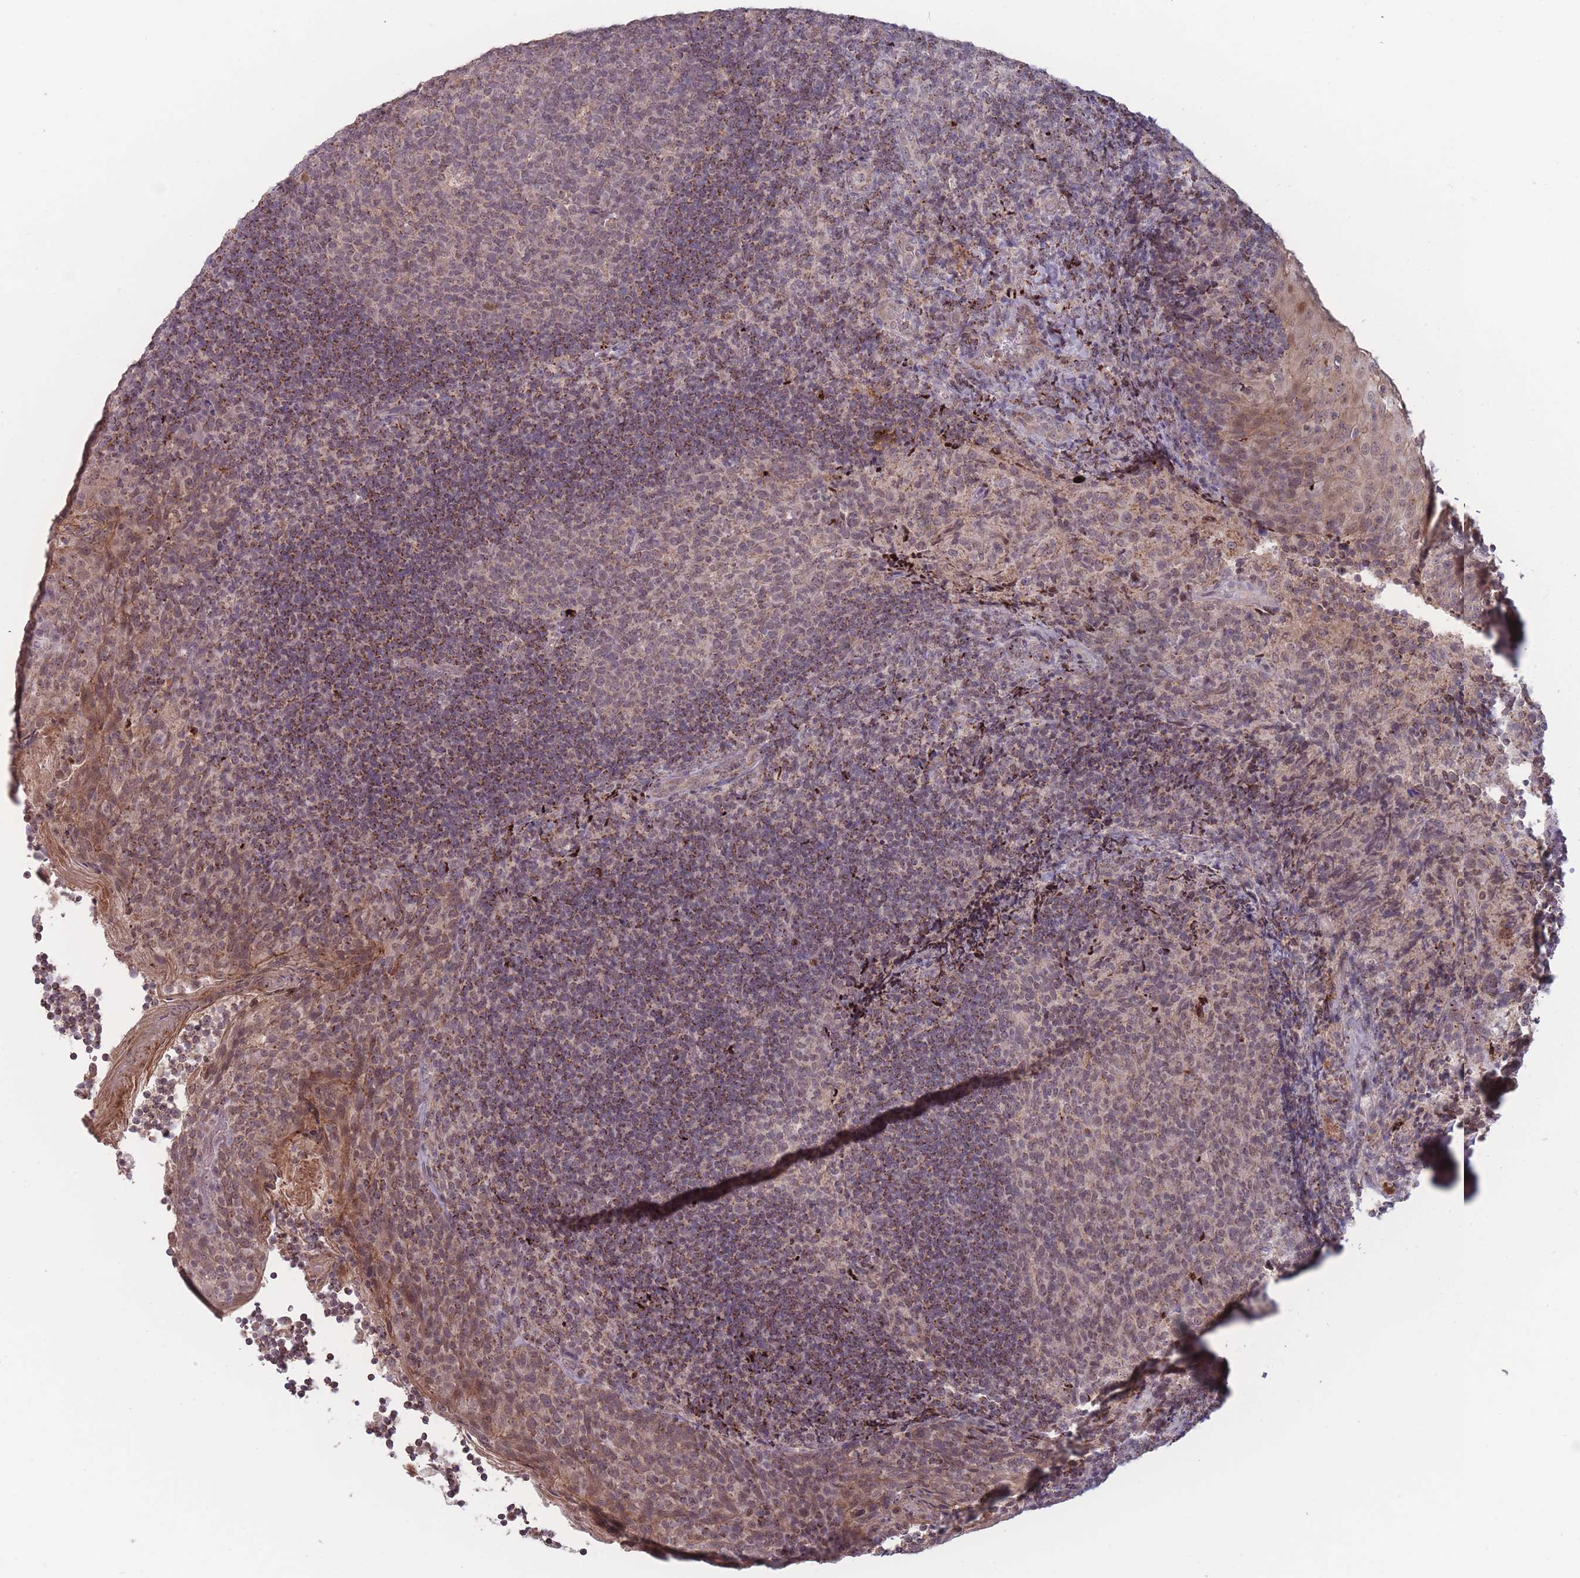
{"staining": {"intensity": "moderate", "quantity": "<25%", "location": "cytoplasmic/membranous"}, "tissue": "tonsil", "cell_type": "Germinal center cells", "image_type": "normal", "snomed": [{"axis": "morphology", "description": "Normal tissue, NOS"}, {"axis": "topography", "description": "Tonsil"}], "caption": "Protein staining exhibits moderate cytoplasmic/membranous expression in about <25% of germinal center cells in benign tonsil.", "gene": "TMEM232", "patient": {"sex": "female", "age": 10}}